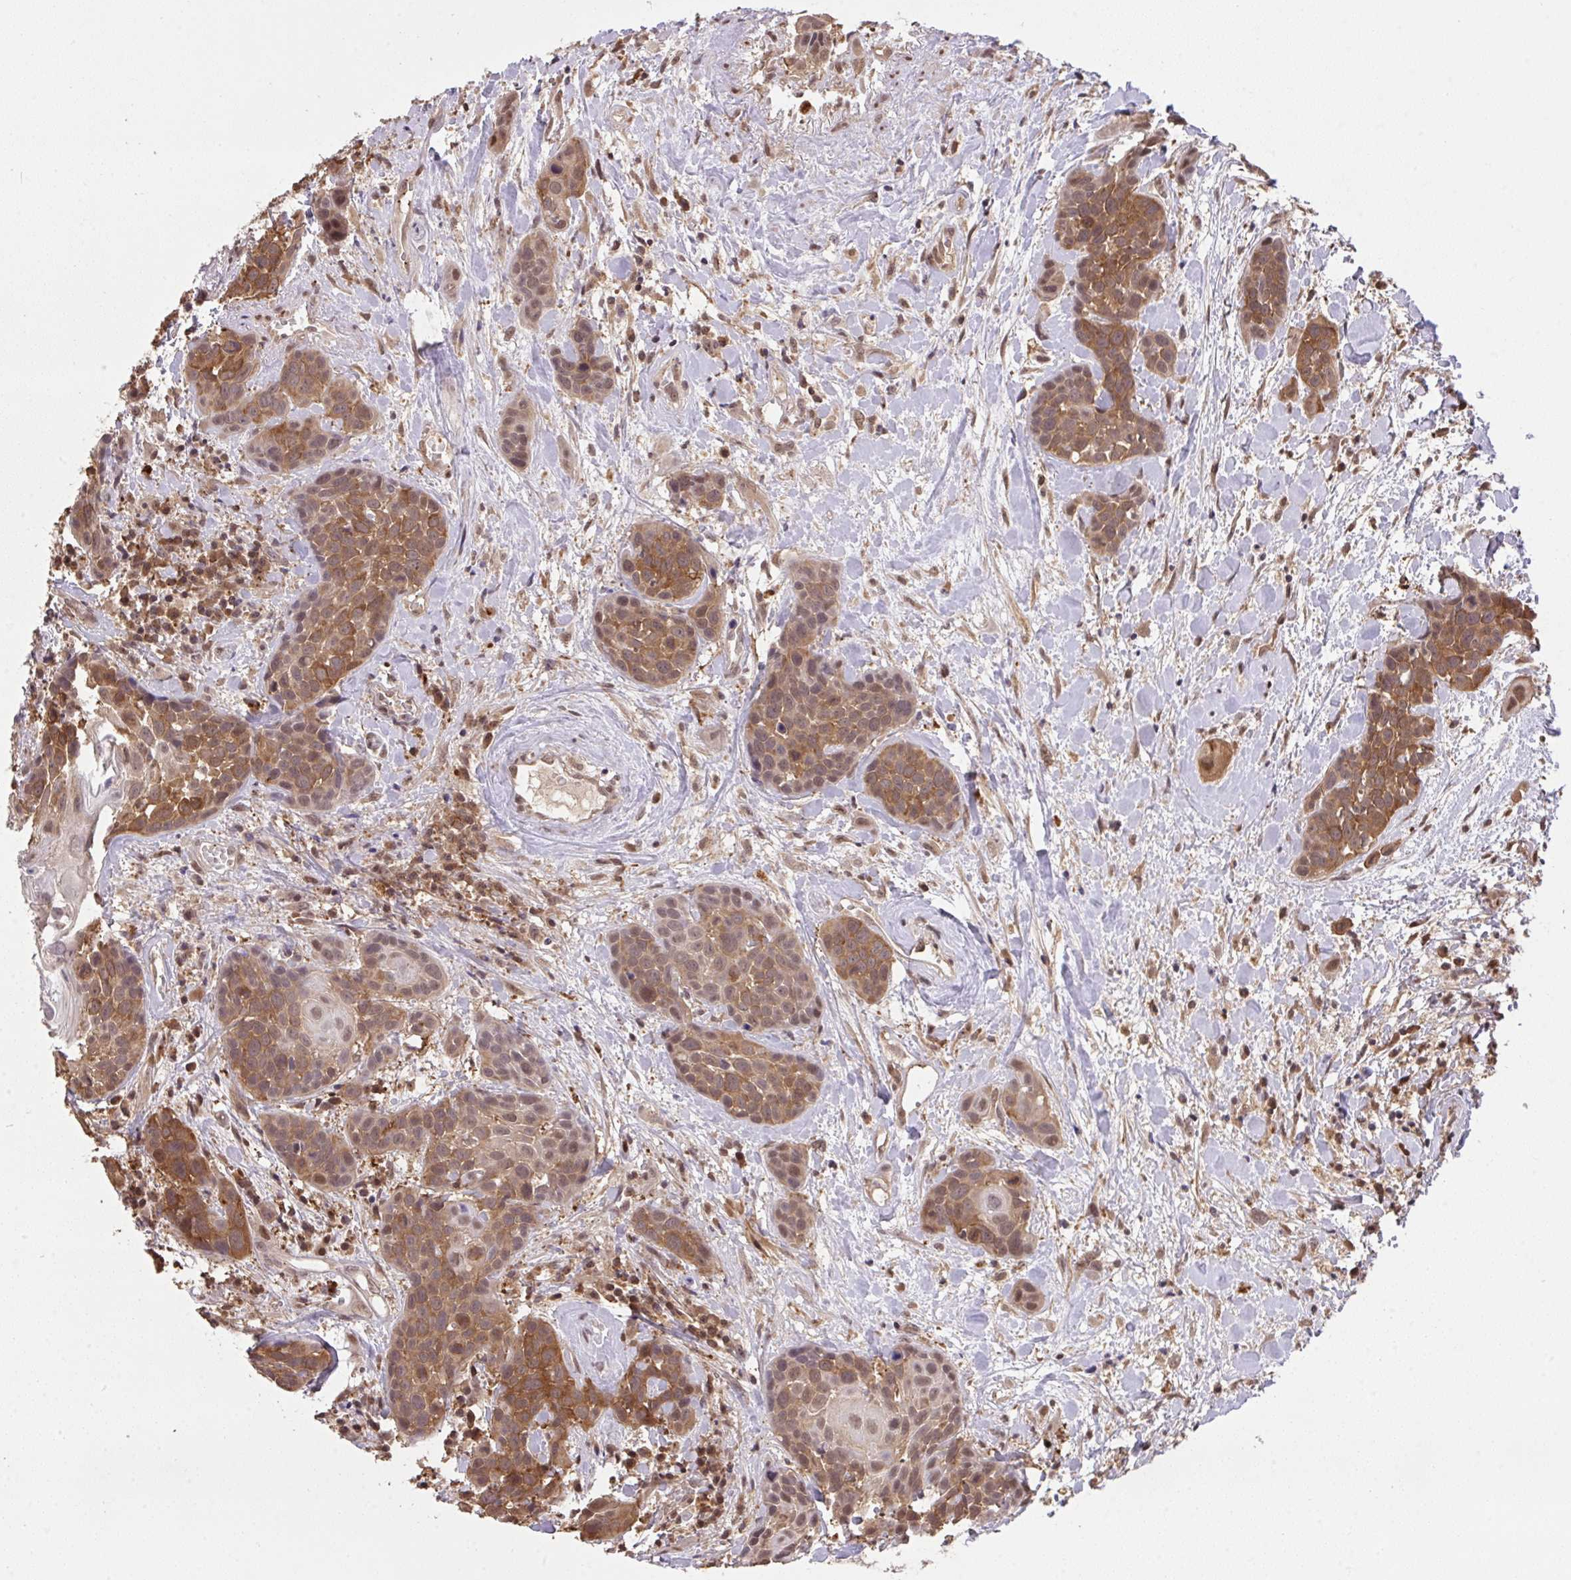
{"staining": {"intensity": "moderate", "quantity": ">75%", "location": "cytoplasmic/membranous,nuclear"}, "tissue": "head and neck cancer", "cell_type": "Tumor cells", "image_type": "cancer", "snomed": [{"axis": "morphology", "description": "Squamous cell carcinoma, NOS"}, {"axis": "topography", "description": "Head-Neck"}], "caption": "DAB (3,3'-diaminobenzidine) immunohistochemical staining of head and neck cancer (squamous cell carcinoma) reveals moderate cytoplasmic/membranous and nuclear protein positivity in about >75% of tumor cells.", "gene": "C12orf57", "patient": {"sex": "female", "age": 50}}